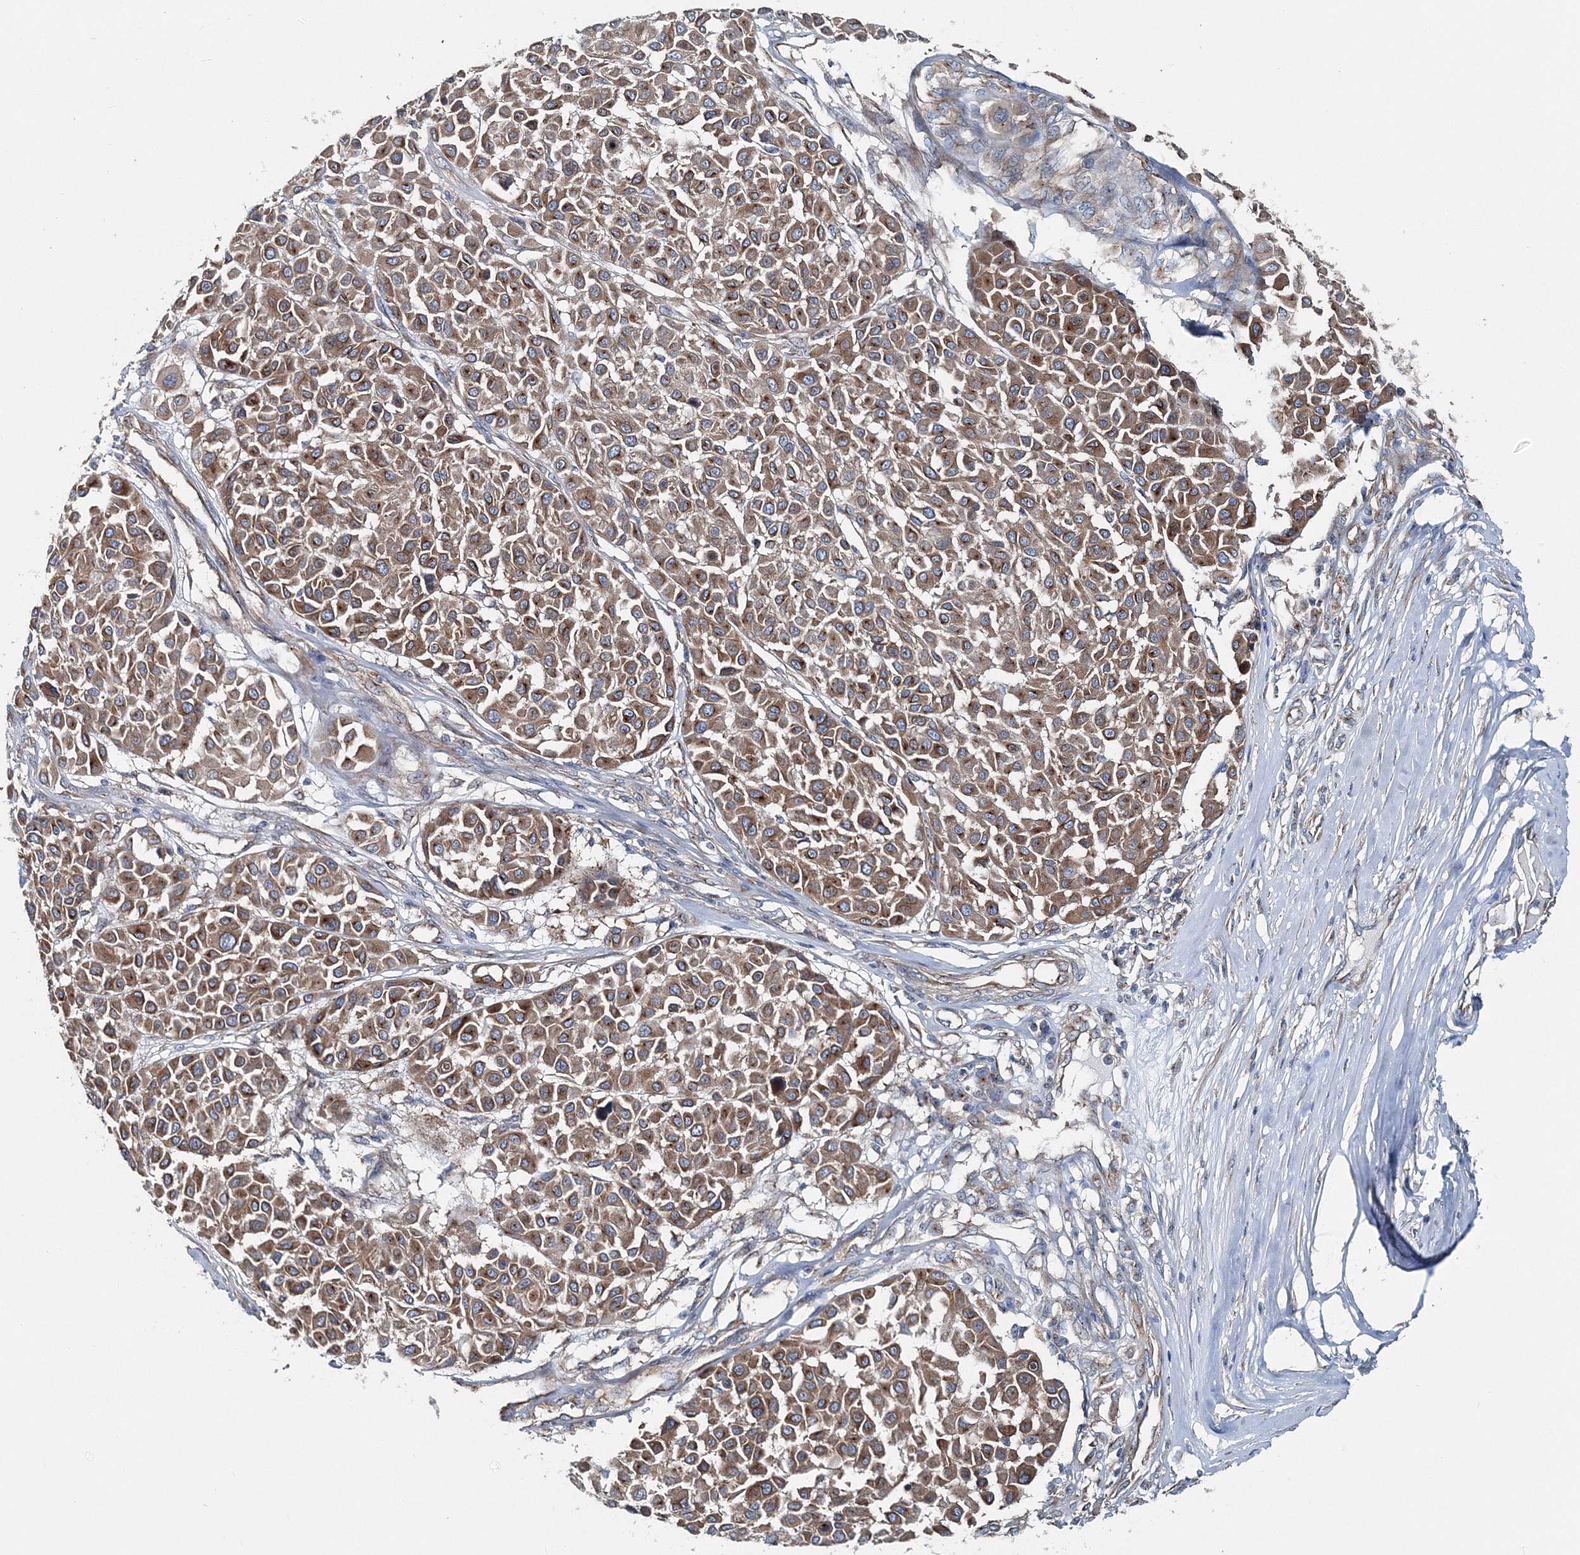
{"staining": {"intensity": "moderate", "quantity": ">75%", "location": "cytoplasmic/membranous"}, "tissue": "melanoma", "cell_type": "Tumor cells", "image_type": "cancer", "snomed": [{"axis": "morphology", "description": "Malignant melanoma, Metastatic site"}, {"axis": "topography", "description": "Soft tissue"}], "caption": "This micrograph reveals melanoma stained with IHC to label a protein in brown. The cytoplasmic/membranous of tumor cells show moderate positivity for the protein. Nuclei are counter-stained blue.", "gene": "MPHOSPH9", "patient": {"sex": "male", "age": 41}}